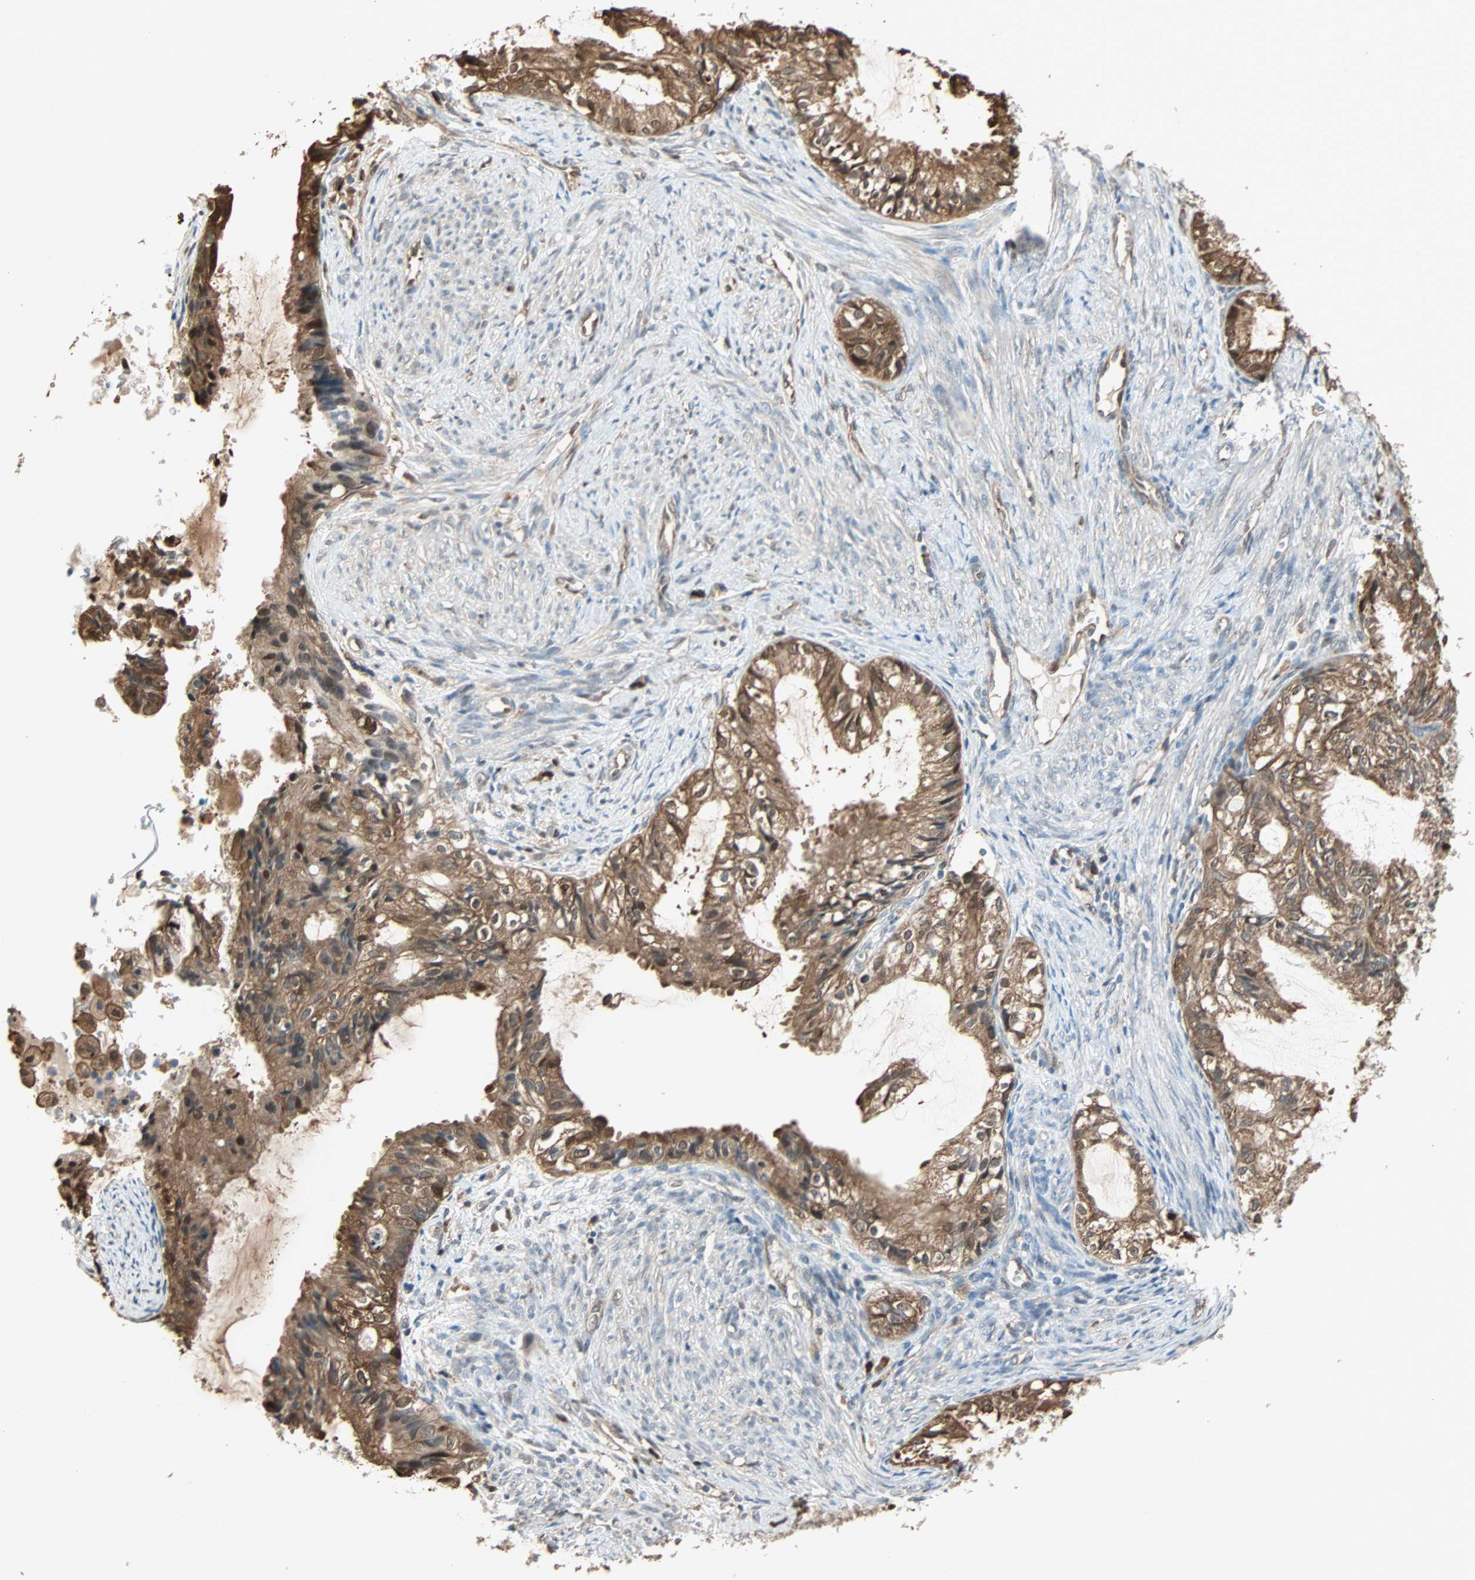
{"staining": {"intensity": "strong", "quantity": ">75%", "location": "cytoplasmic/membranous,nuclear"}, "tissue": "cervical cancer", "cell_type": "Tumor cells", "image_type": "cancer", "snomed": [{"axis": "morphology", "description": "Normal tissue, NOS"}, {"axis": "morphology", "description": "Adenocarcinoma, NOS"}, {"axis": "topography", "description": "Cervix"}, {"axis": "topography", "description": "Endometrium"}], "caption": "There is high levels of strong cytoplasmic/membranous and nuclear staining in tumor cells of adenocarcinoma (cervical), as demonstrated by immunohistochemical staining (brown color).", "gene": "PRDX1", "patient": {"sex": "female", "age": 86}}